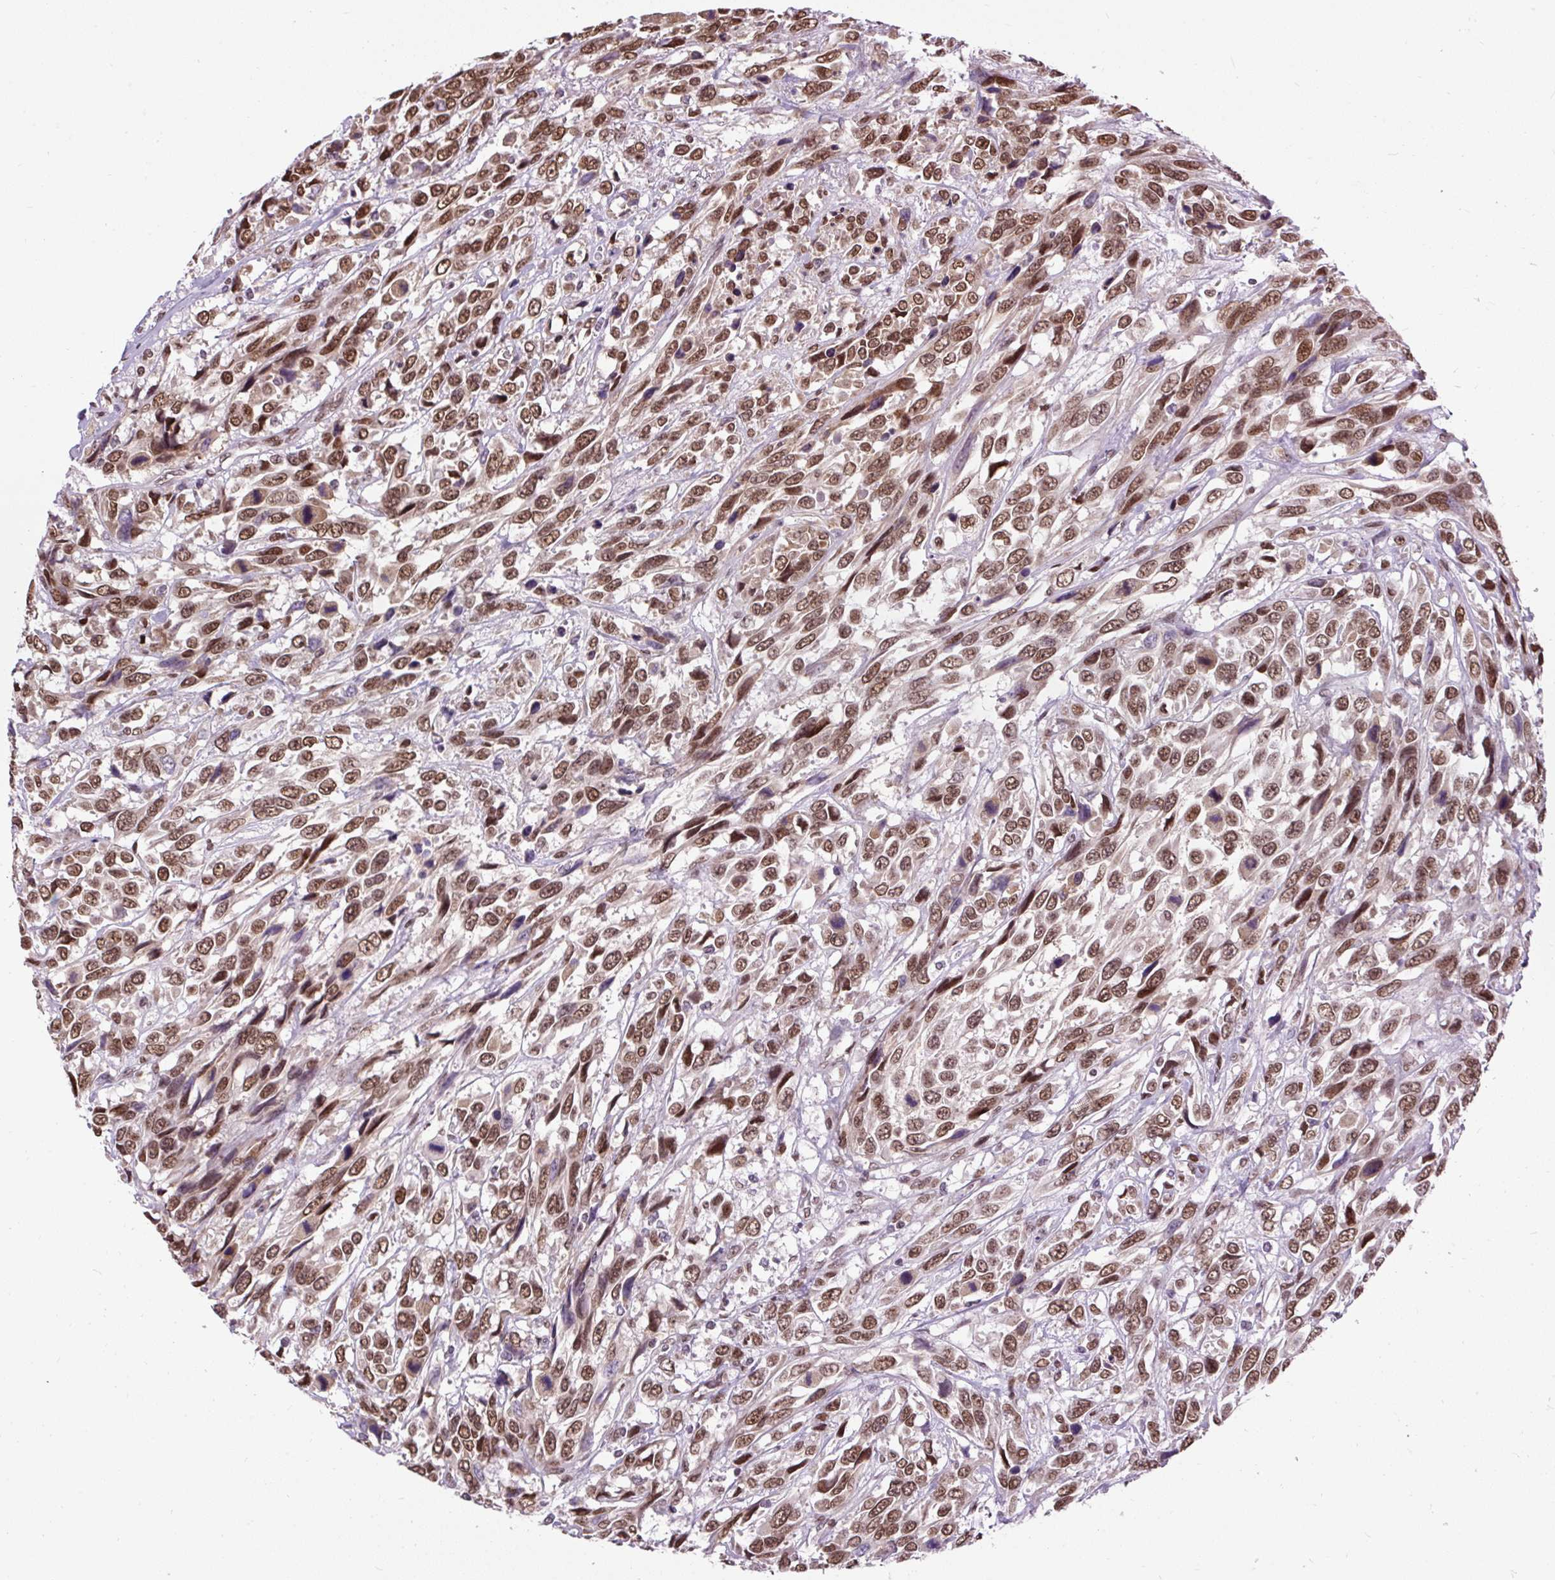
{"staining": {"intensity": "moderate", "quantity": ">75%", "location": "nuclear"}, "tissue": "urothelial cancer", "cell_type": "Tumor cells", "image_type": "cancer", "snomed": [{"axis": "morphology", "description": "Urothelial carcinoma, High grade"}, {"axis": "topography", "description": "Urinary bladder"}], "caption": "Immunohistochemical staining of human high-grade urothelial carcinoma exhibits medium levels of moderate nuclear protein expression in approximately >75% of tumor cells.", "gene": "ZNF672", "patient": {"sex": "female", "age": 70}}